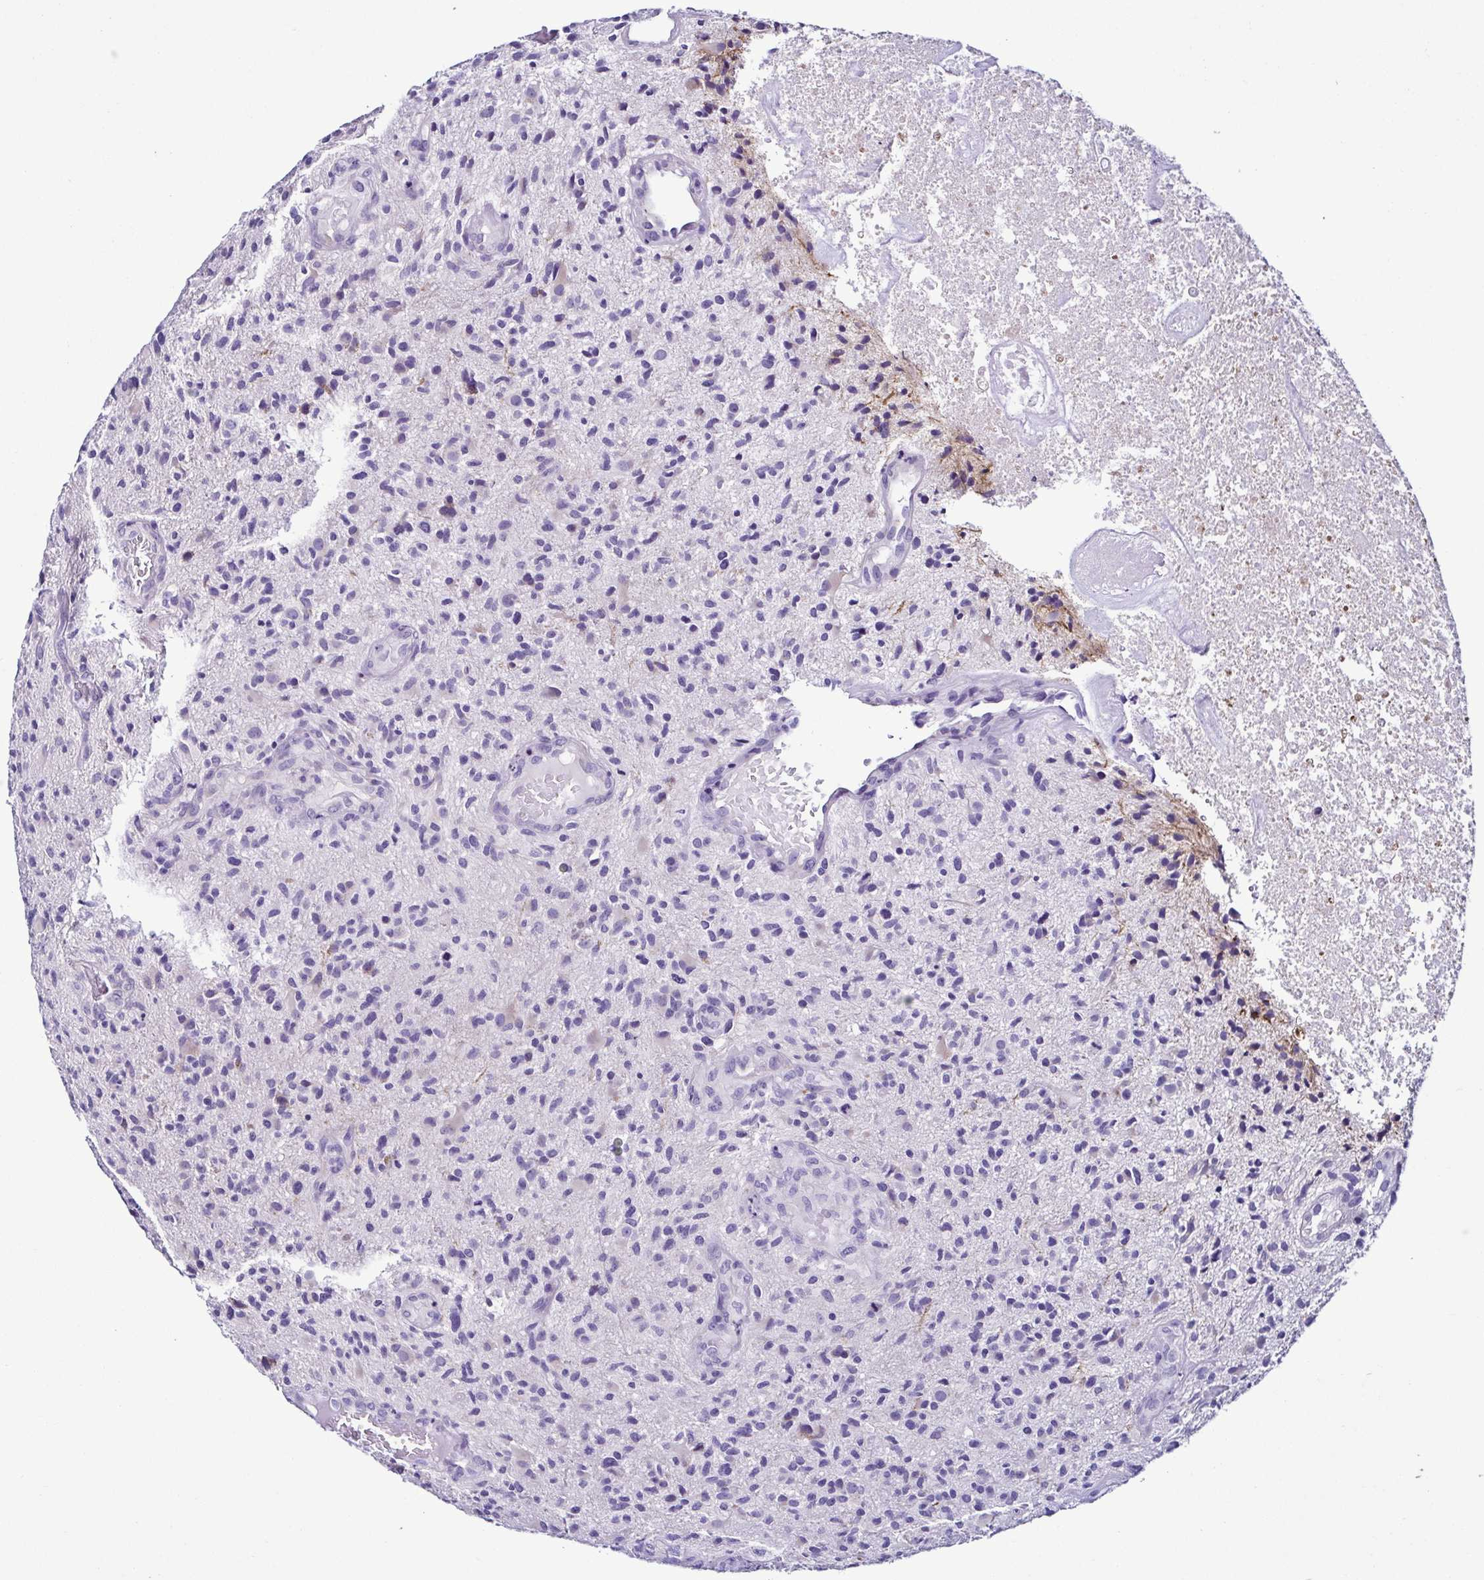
{"staining": {"intensity": "negative", "quantity": "none", "location": "none"}, "tissue": "glioma", "cell_type": "Tumor cells", "image_type": "cancer", "snomed": [{"axis": "morphology", "description": "Glioma, malignant, High grade"}, {"axis": "topography", "description": "Brain"}], "caption": "High magnification brightfield microscopy of glioma stained with DAB (3,3'-diaminobenzidine) (brown) and counterstained with hematoxylin (blue): tumor cells show no significant staining.", "gene": "SRL", "patient": {"sex": "male", "age": 55}}